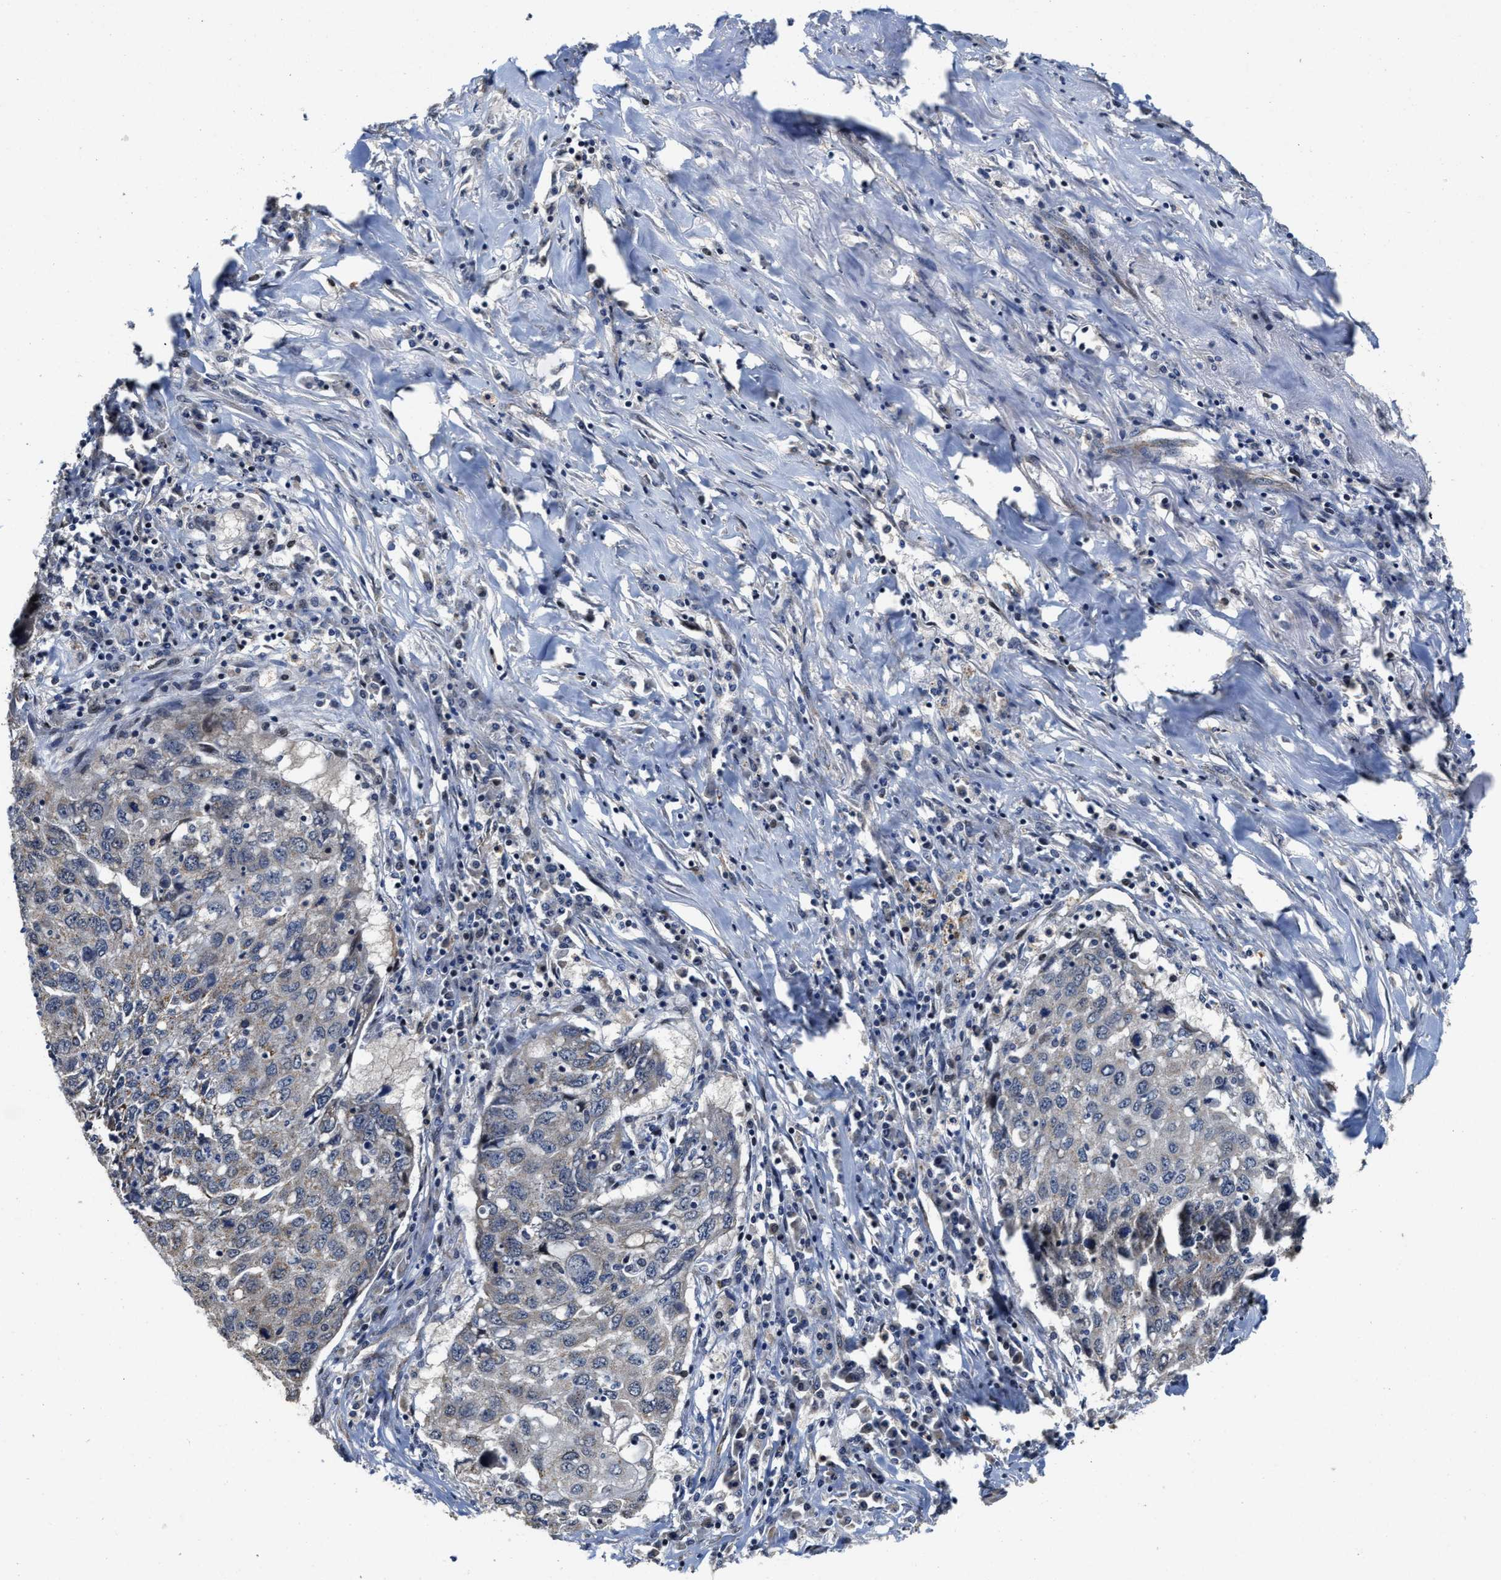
{"staining": {"intensity": "negative", "quantity": "none", "location": "none"}, "tissue": "lung cancer", "cell_type": "Tumor cells", "image_type": "cancer", "snomed": [{"axis": "morphology", "description": "Squamous cell carcinoma, NOS"}, {"axis": "topography", "description": "Lung"}], "caption": "Immunohistochemistry histopathology image of lung cancer stained for a protein (brown), which reveals no positivity in tumor cells. (Immunohistochemistry (ihc), brightfield microscopy, high magnification).", "gene": "SCYL2", "patient": {"sex": "female", "age": 63}}